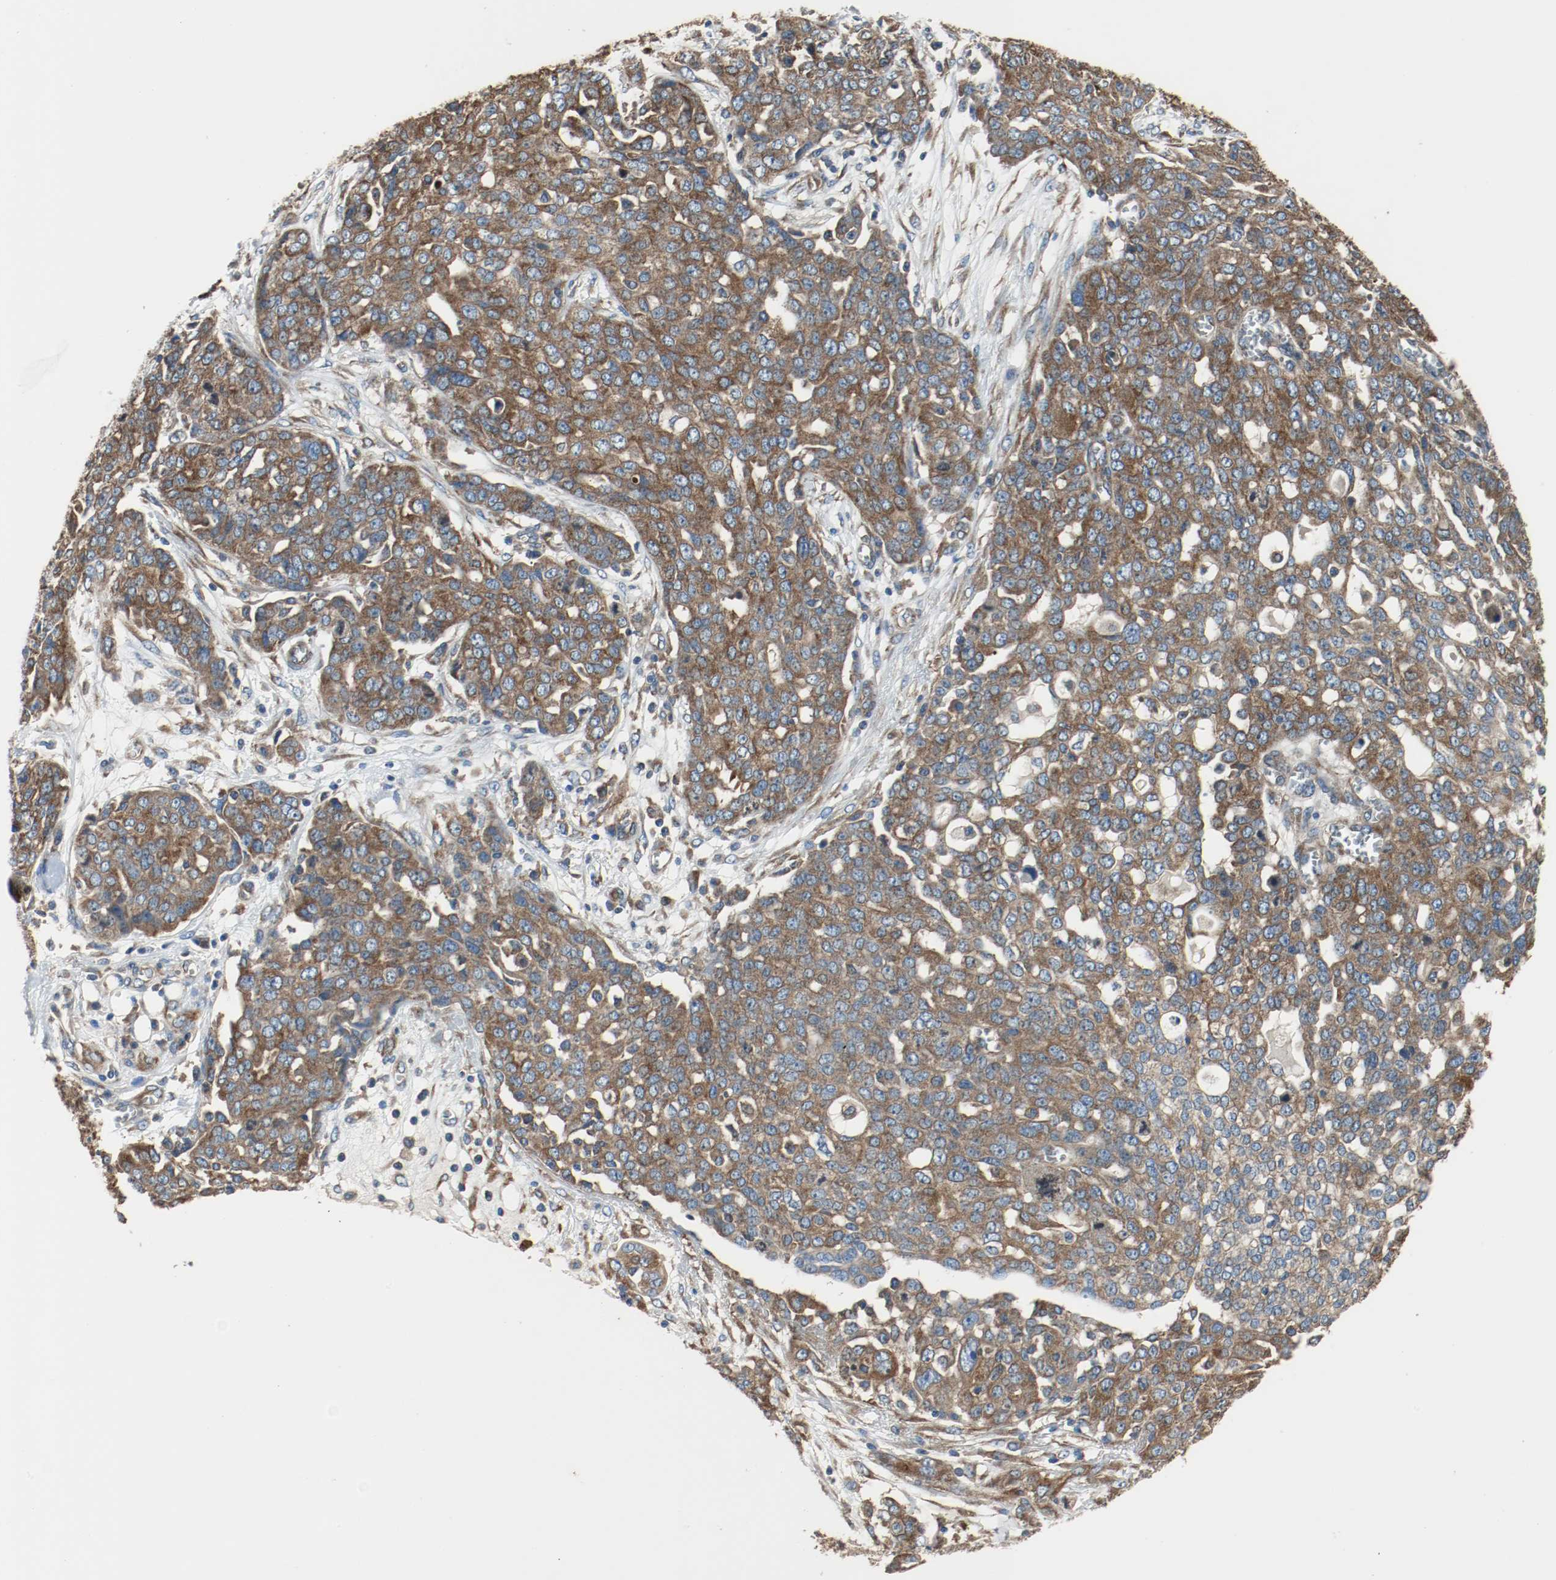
{"staining": {"intensity": "moderate", "quantity": ">75%", "location": "cytoplasmic/membranous"}, "tissue": "ovarian cancer", "cell_type": "Tumor cells", "image_type": "cancer", "snomed": [{"axis": "morphology", "description": "Cystadenocarcinoma, serous, NOS"}, {"axis": "topography", "description": "Soft tissue"}, {"axis": "topography", "description": "Ovary"}], "caption": "Protein staining exhibits moderate cytoplasmic/membranous expression in approximately >75% of tumor cells in ovarian serous cystadenocarcinoma.", "gene": "TUBA3D", "patient": {"sex": "female", "age": 57}}